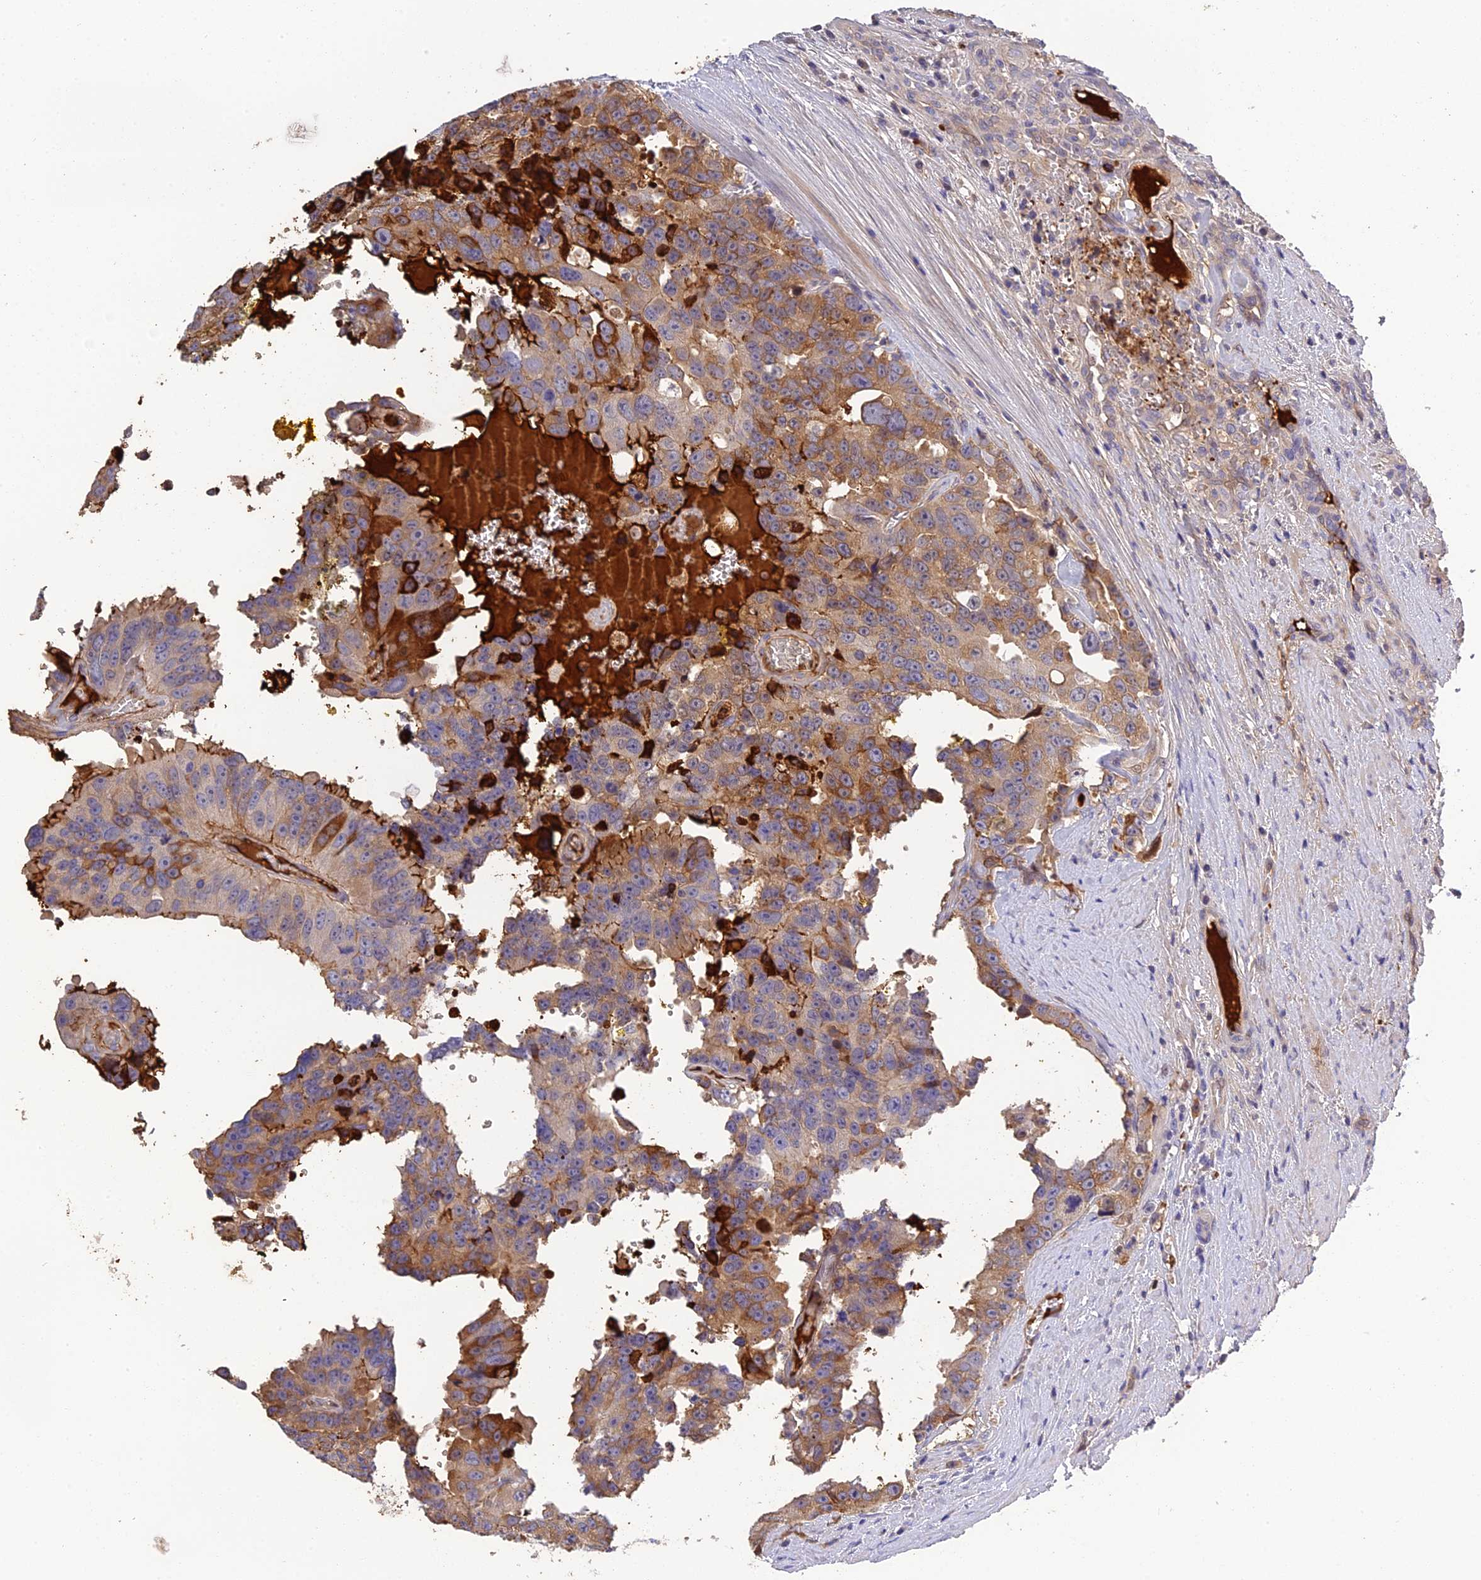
{"staining": {"intensity": "moderate", "quantity": "25%-75%", "location": "cytoplasmic/membranous"}, "tissue": "prostate cancer", "cell_type": "Tumor cells", "image_type": "cancer", "snomed": [{"axis": "morphology", "description": "Adenocarcinoma, High grade"}, {"axis": "topography", "description": "Prostate"}], "caption": "A brown stain labels moderate cytoplasmic/membranous staining of a protein in adenocarcinoma (high-grade) (prostate) tumor cells.", "gene": "PZP", "patient": {"sex": "male", "age": 71}}